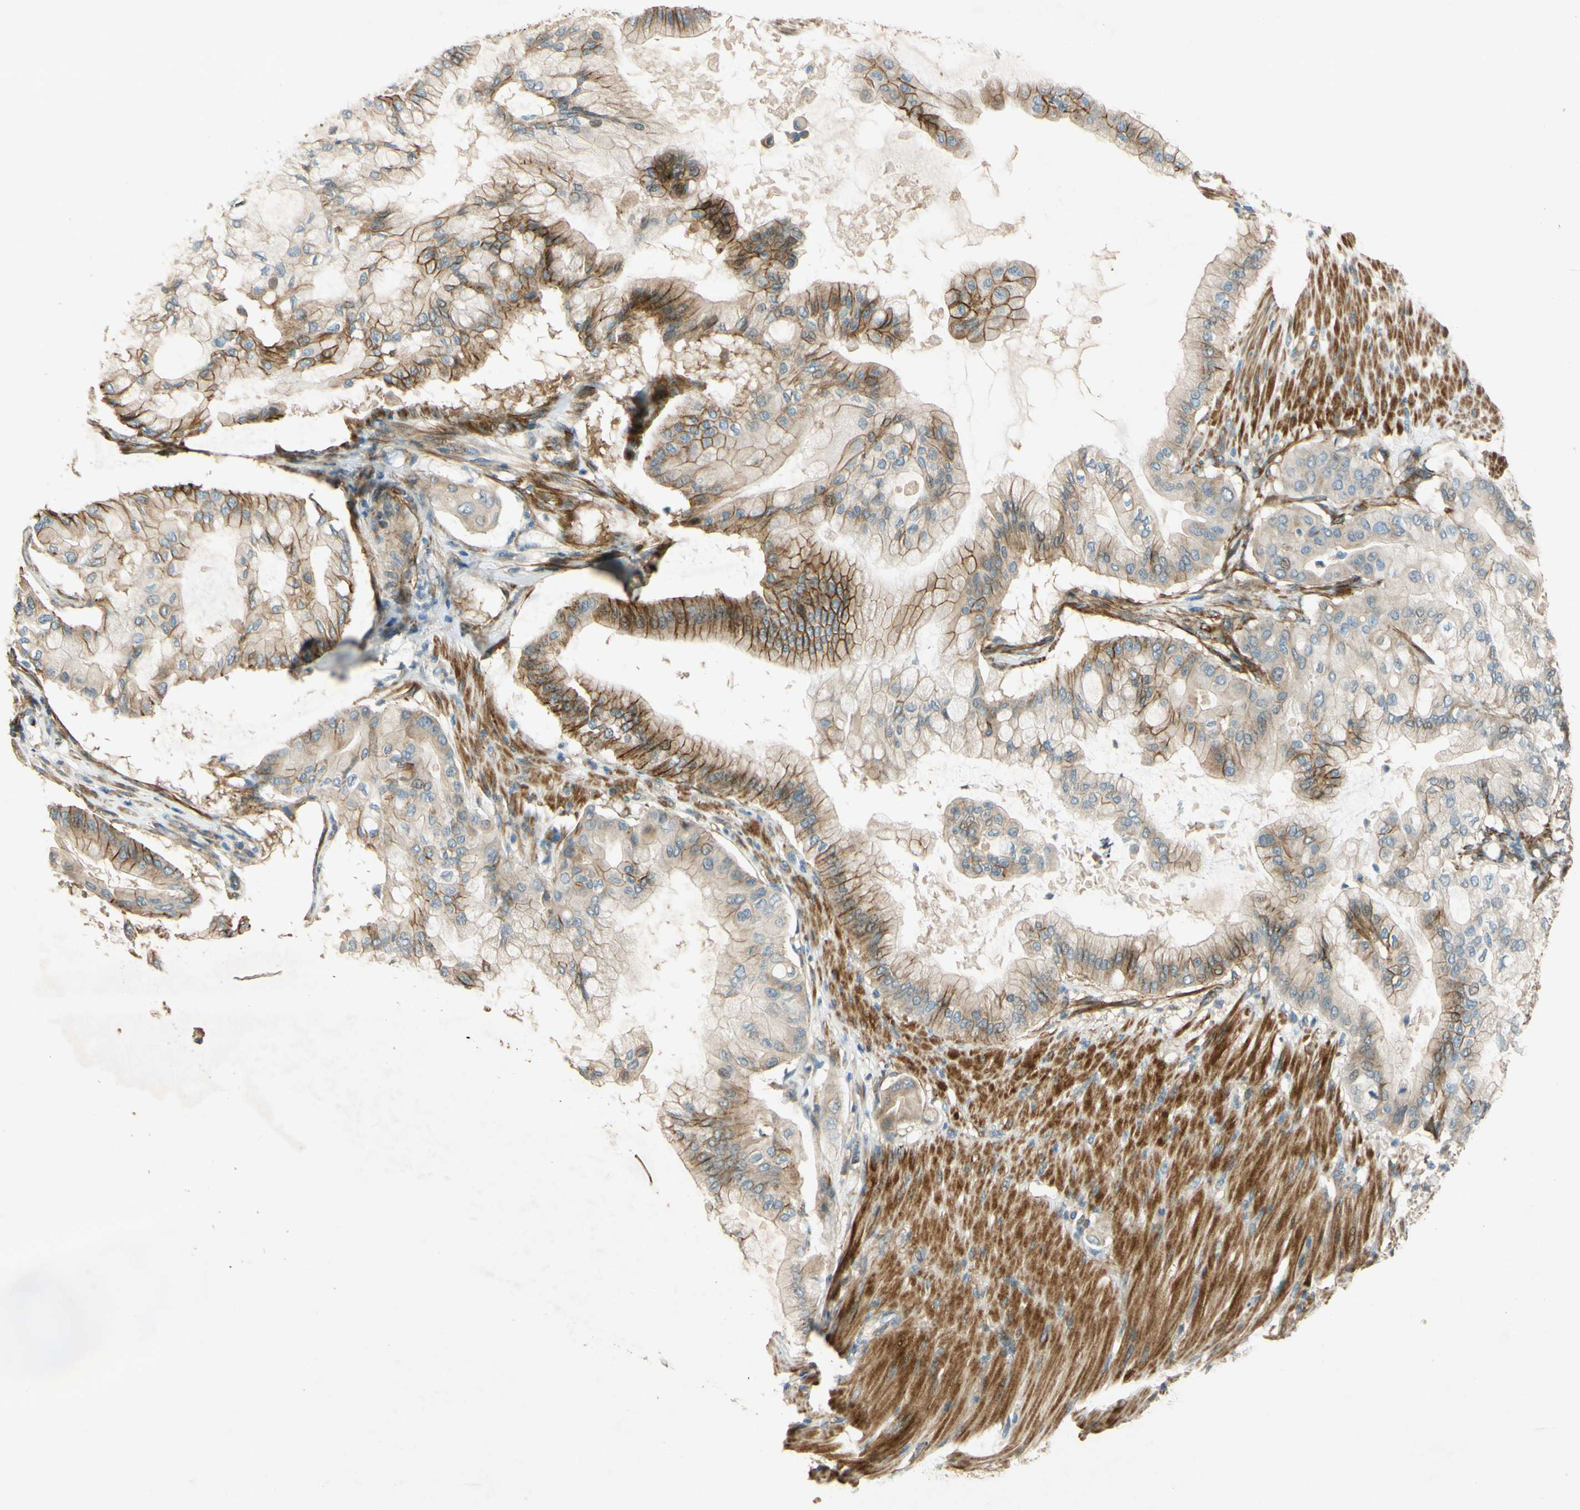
{"staining": {"intensity": "moderate", "quantity": ">75%", "location": "cytoplasmic/membranous"}, "tissue": "pancreatic cancer", "cell_type": "Tumor cells", "image_type": "cancer", "snomed": [{"axis": "morphology", "description": "Adenocarcinoma, NOS"}, {"axis": "morphology", "description": "Adenocarcinoma, metastatic, NOS"}, {"axis": "topography", "description": "Lymph node"}, {"axis": "topography", "description": "Pancreas"}, {"axis": "topography", "description": "Duodenum"}], "caption": "The immunohistochemical stain highlights moderate cytoplasmic/membranous staining in tumor cells of pancreatic cancer (adenocarcinoma) tissue.", "gene": "ADAM17", "patient": {"sex": "female", "age": 64}}